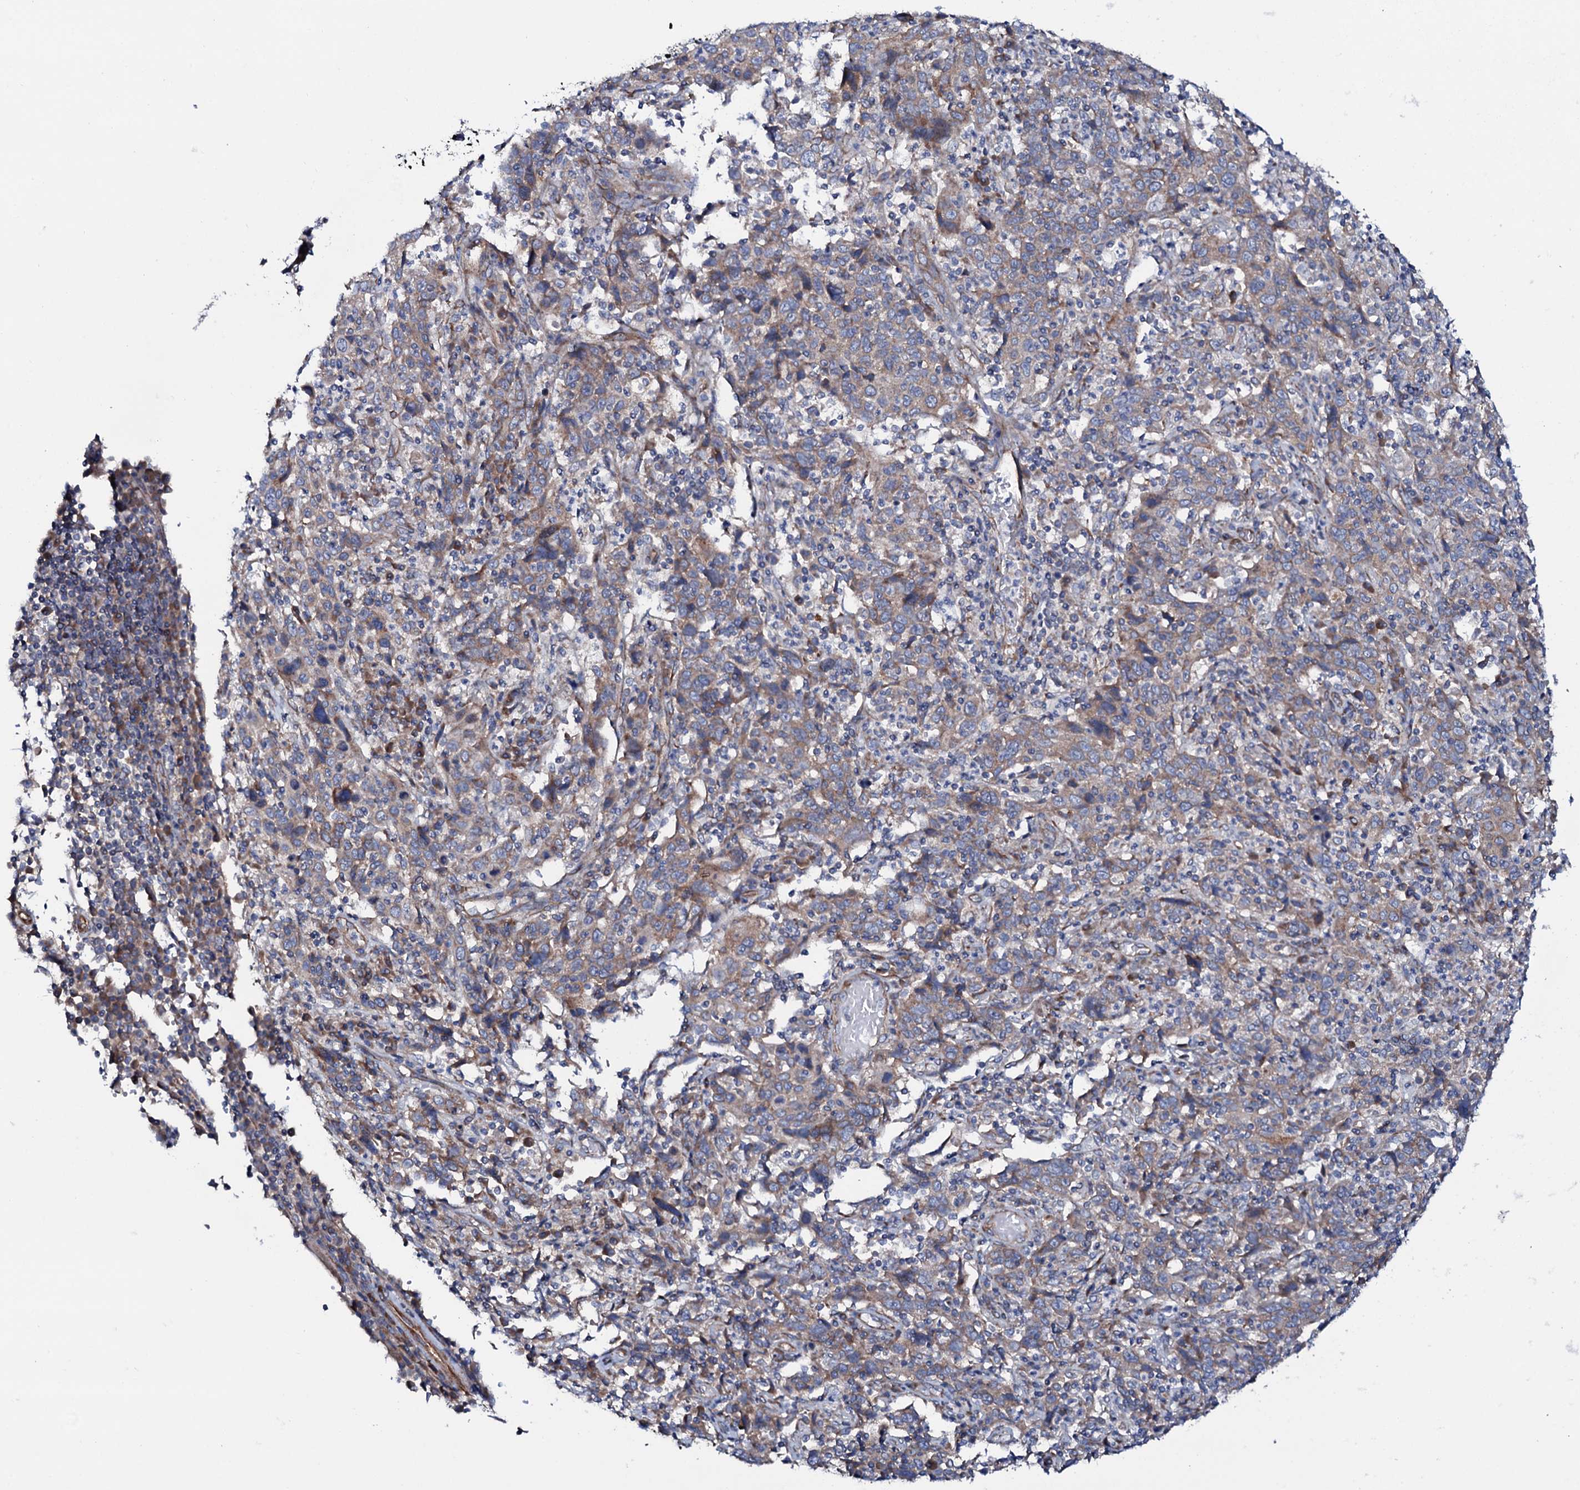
{"staining": {"intensity": "weak", "quantity": "25%-75%", "location": "cytoplasmic/membranous"}, "tissue": "cervical cancer", "cell_type": "Tumor cells", "image_type": "cancer", "snomed": [{"axis": "morphology", "description": "Squamous cell carcinoma, NOS"}, {"axis": "topography", "description": "Cervix"}], "caption": "Immunohistochemical staining of cervical cancer reveals weak cytoplasmic/membranous protein expression in about 25%-75% of tumor cells.", "gene": "STARD13", "patient": {"sex": "female", "age": 46}}